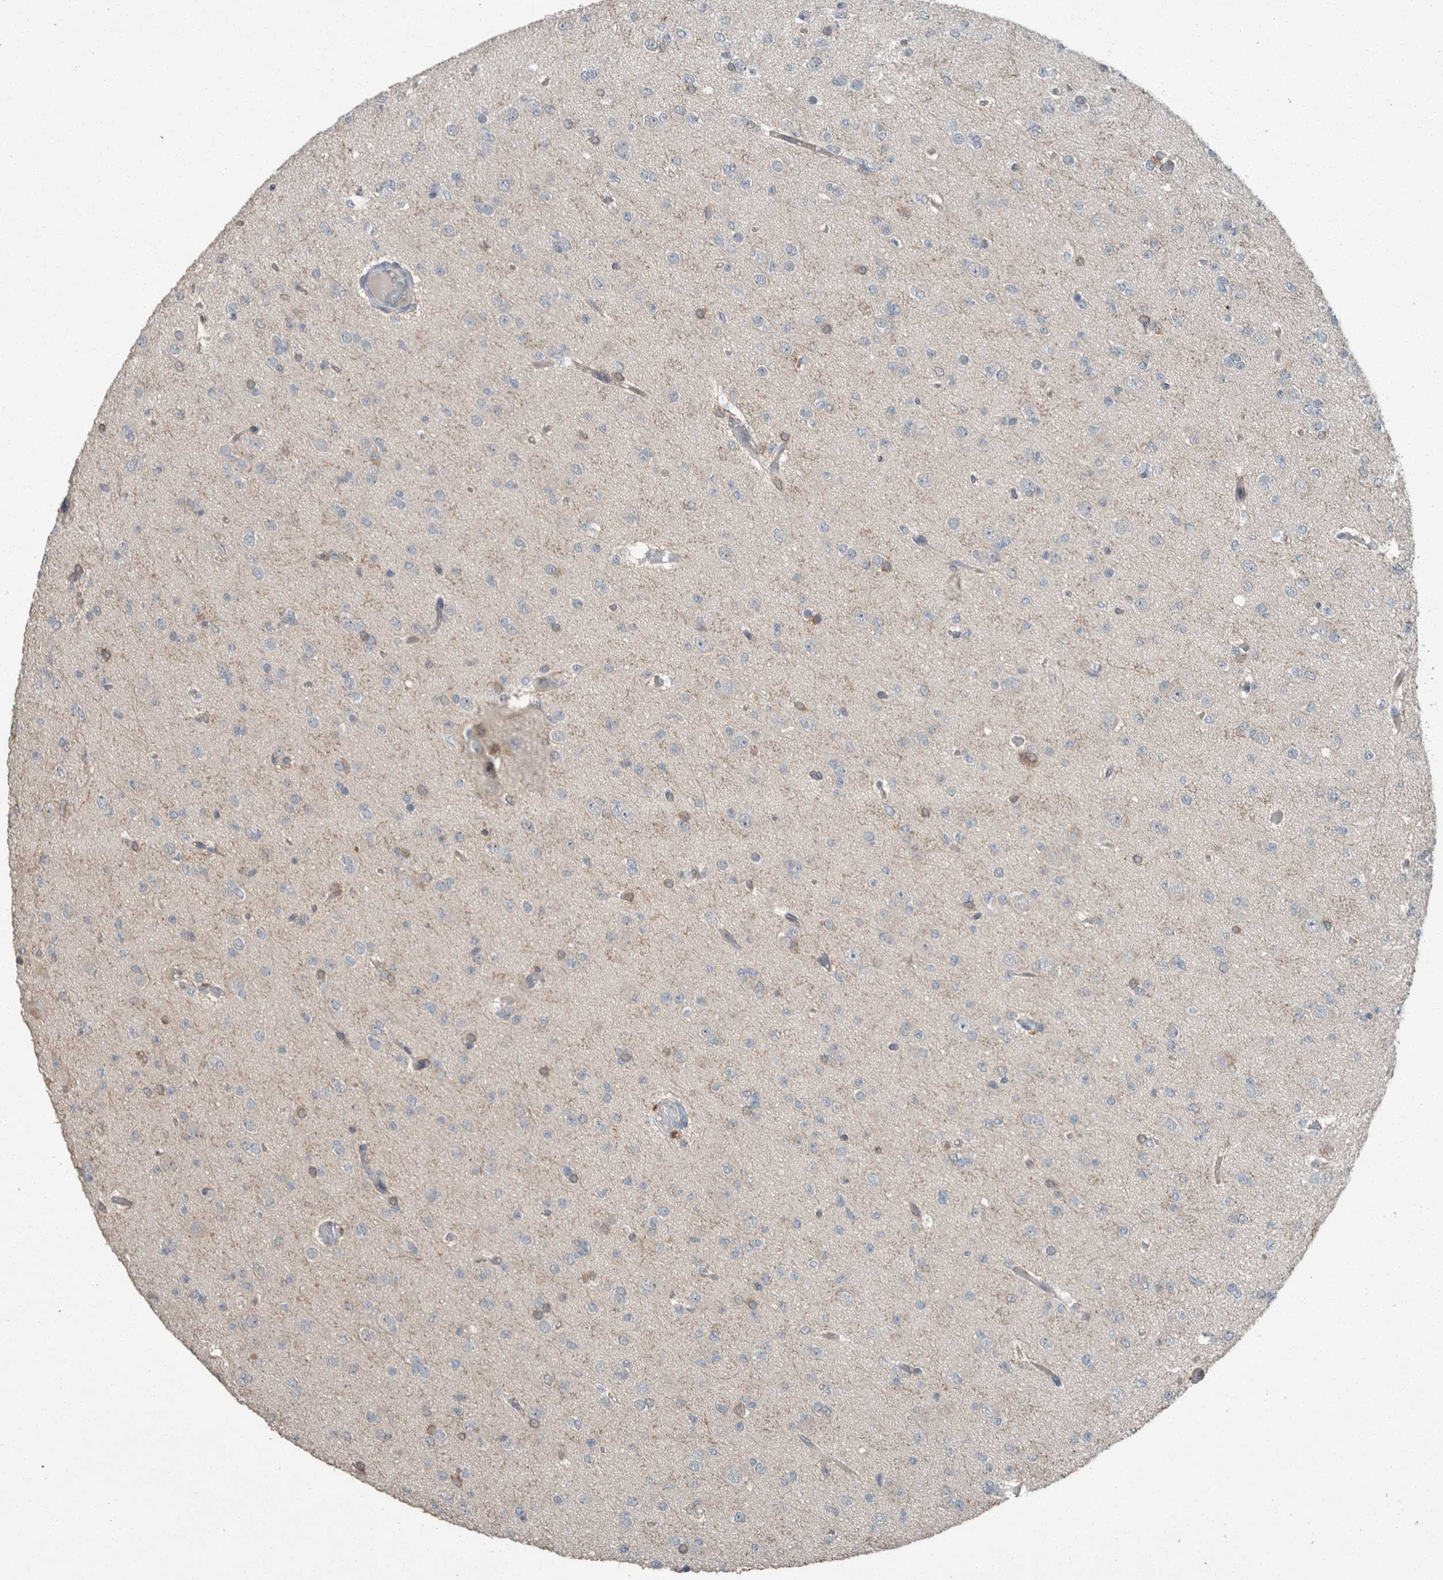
{"staining": {"intensity": "negative", "quantity": "none", "location": "none"}, "tissue": "glioma", "cell_type": "Tumor cells", "image_type": "cancer", "snomed": [{"axis": "morphology", "description": "Glioma, malignant, Low grade"}, {"axis": "topography", "description": "Brain"}], "caption": "Tumor cells are negative for brown protein staining in malignant glioma (low-grade).", "gene": "KNTC1", "patient": {"sex": "female", "age": 22}}